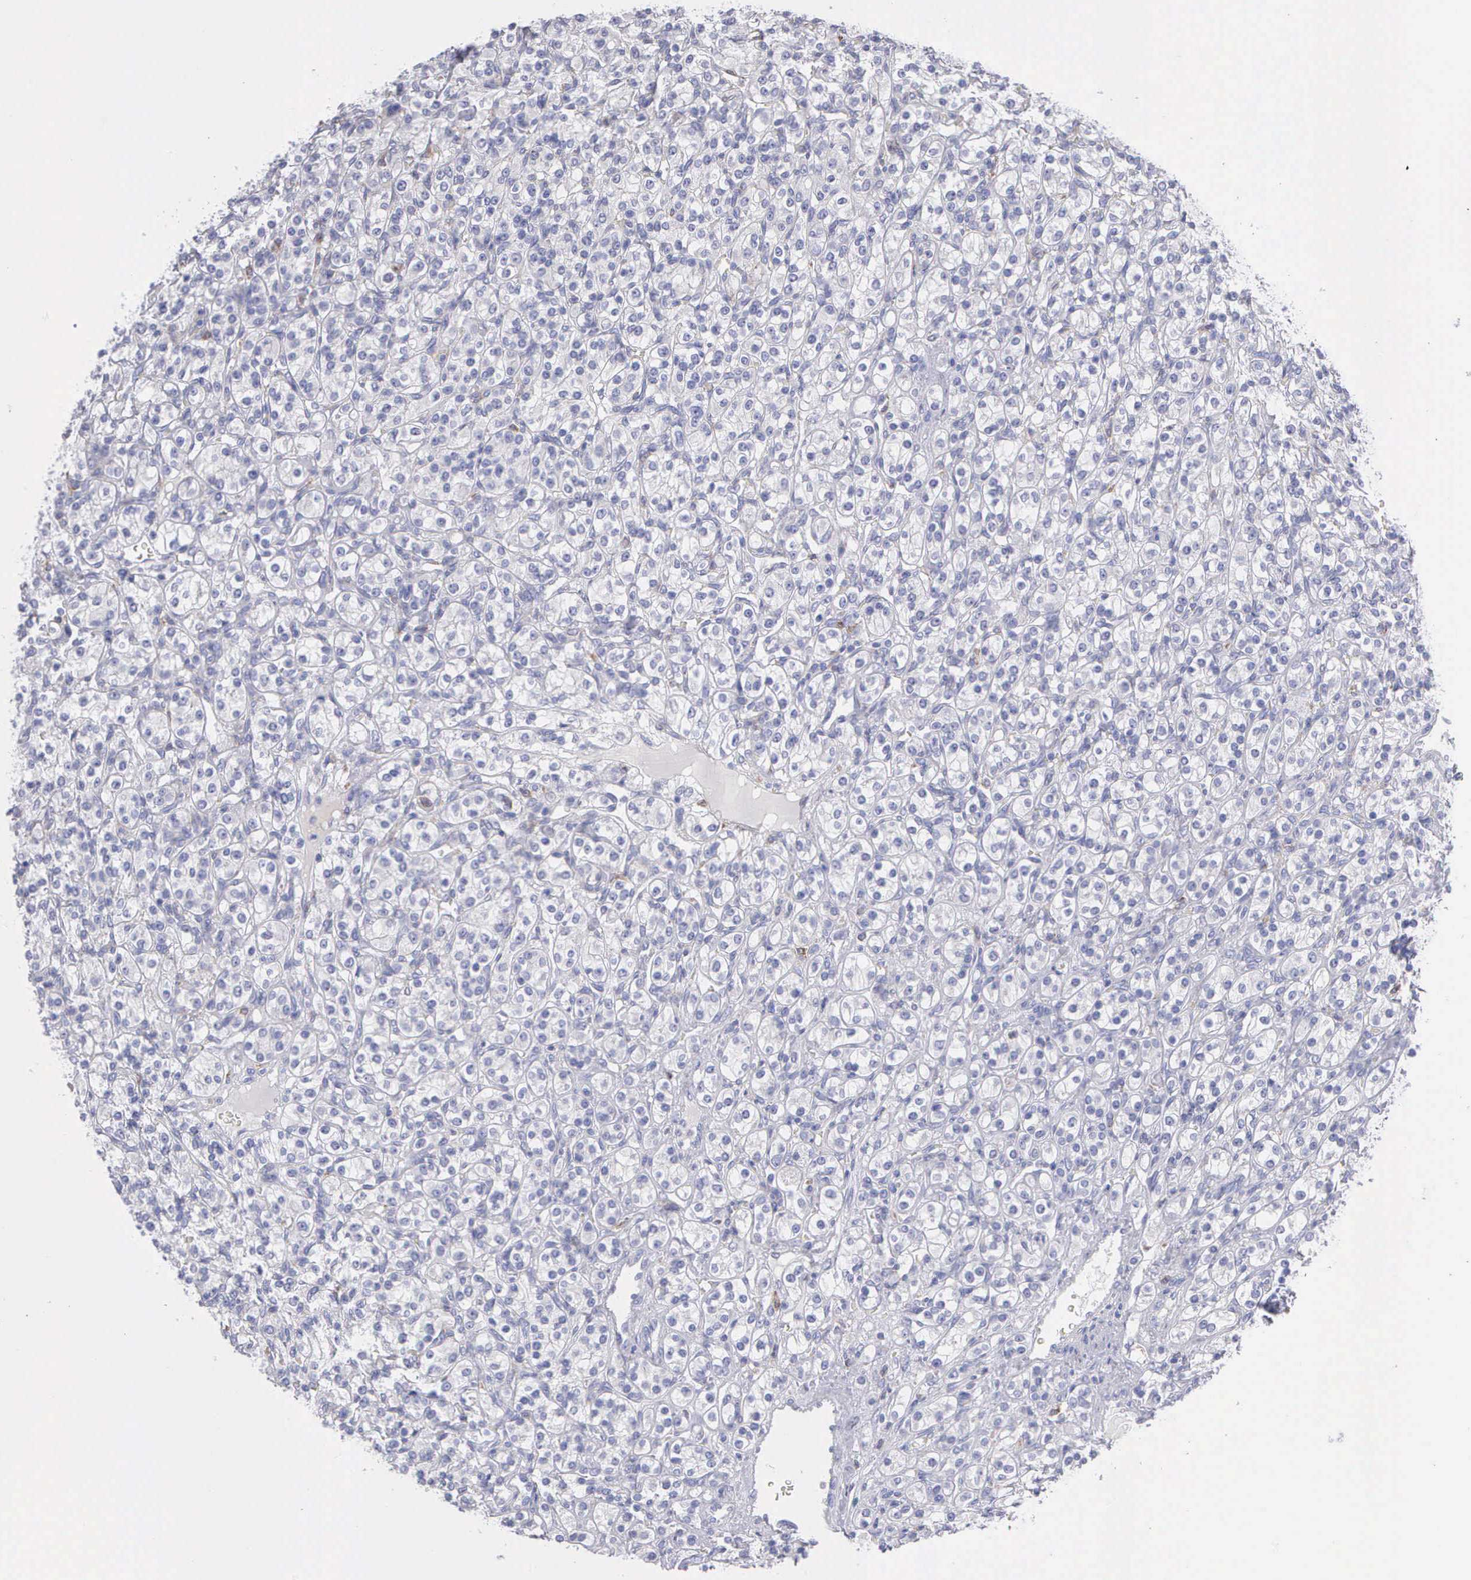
{"staining": {"intensity": "negative", "quantity": "none", "location": "none"}, "tissue": "renal cancer", "cell_type": "Tumor cells", "image_type": "cancer", "snomed": [{"axis": "morphology", "description": "Adenocarcinoma, NOS"}, {"axis": "topography", "description": "Kidney"}], "caption": "This is an immunohistochemistry micrograph of renal cancer. There is no expression in tumor cells.", "gene": "TYRP1", "patient": {"sex": "male", "age": 77}}